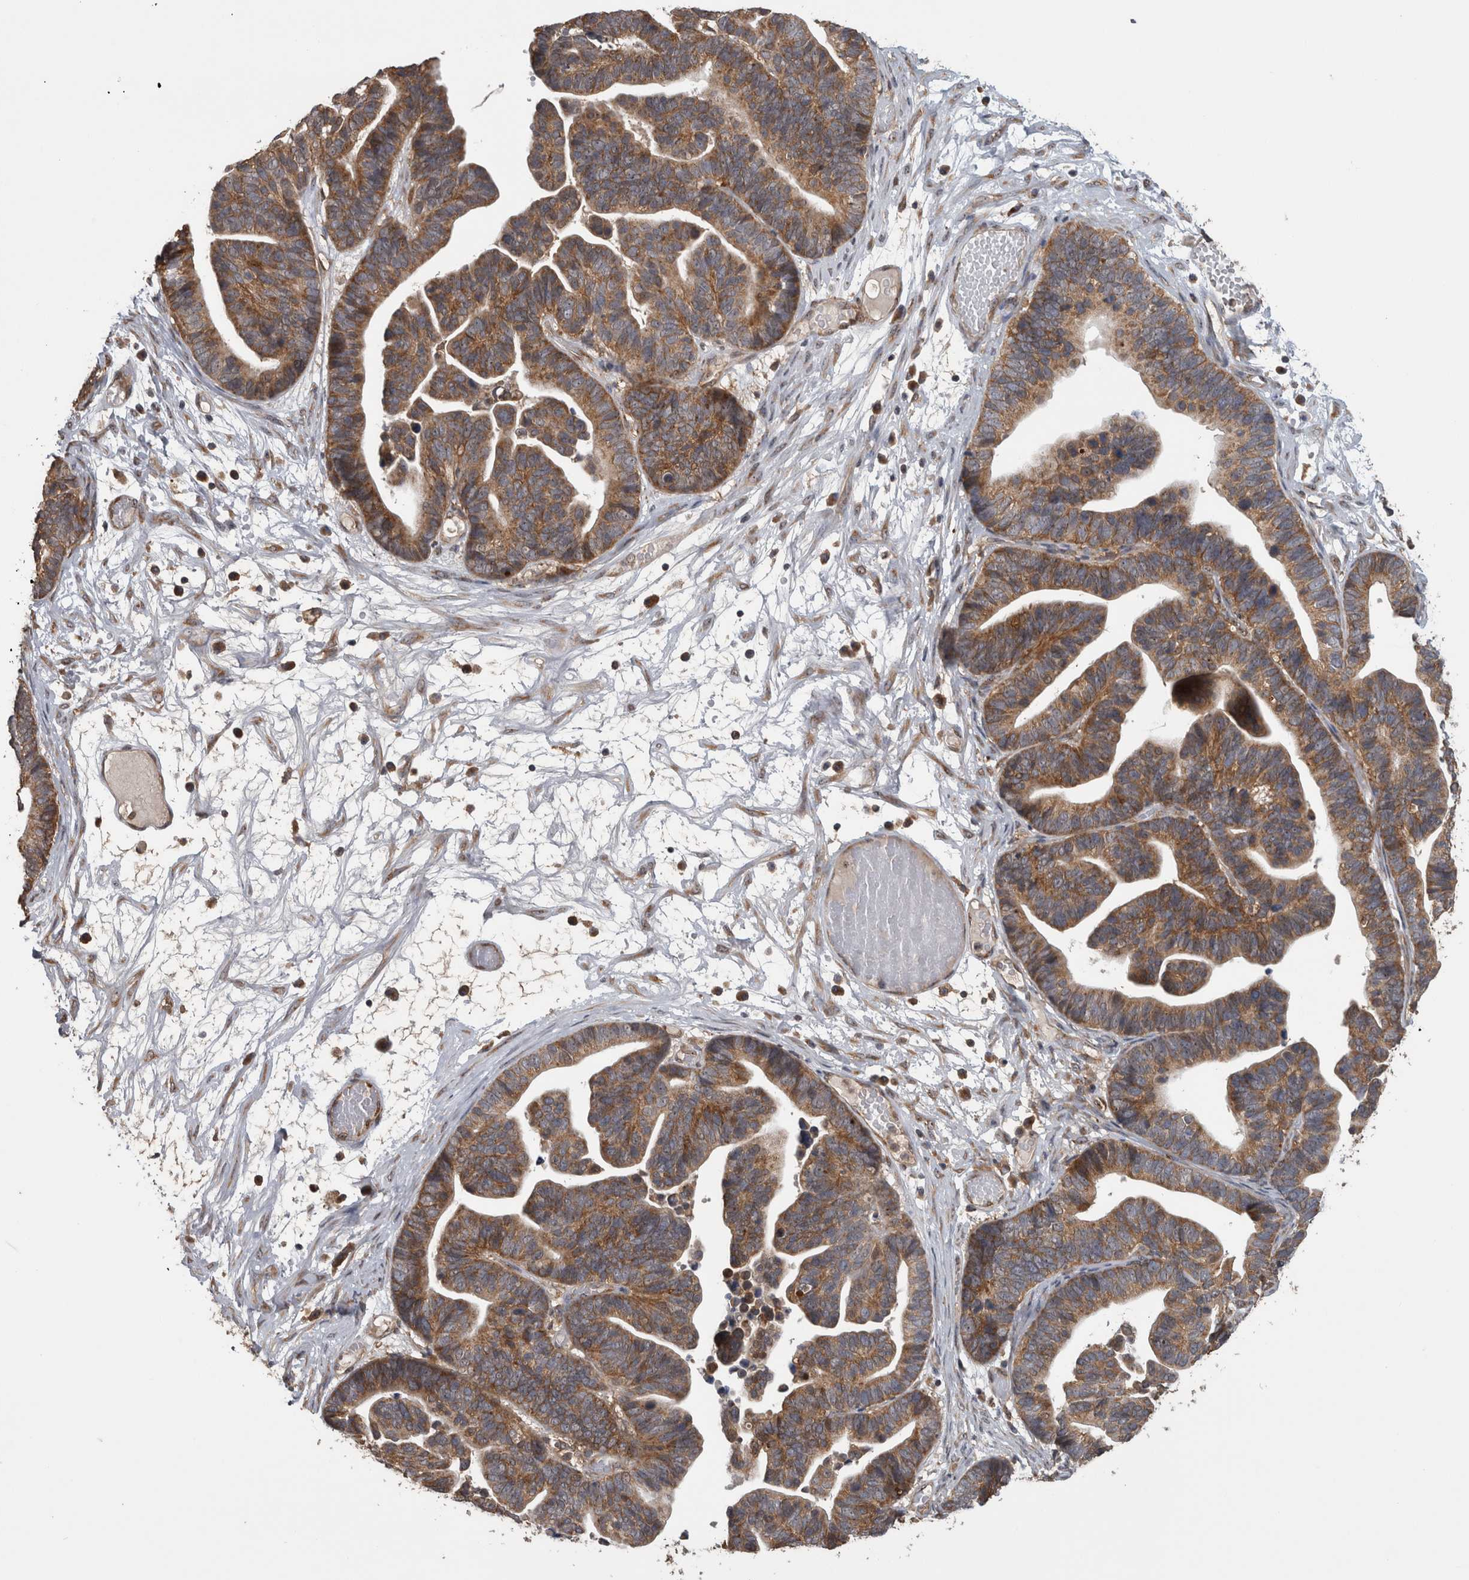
{"staining": {"intensity": "moderate", "quantity": ">75%", "location": "cytoplasmic/membranous"}, "tissue": "ovarian cancer", "cell_type": "Tumor cells", "image_type": "cancer", "snomed": [{"axis": "morphology", "description": "Cystadenocarcinoma, serous, NOS"}, {"axis": "topography", "description": "Ovary"}], "caption": "Moderate cytoplasmic/membranous protein positivity is present in approximately >75% of tumor cells in ovarian cancer (serous cystadenocarcinoma).", "gene": "ATXN2", "patient": {"sex": "female", "age": 56}}